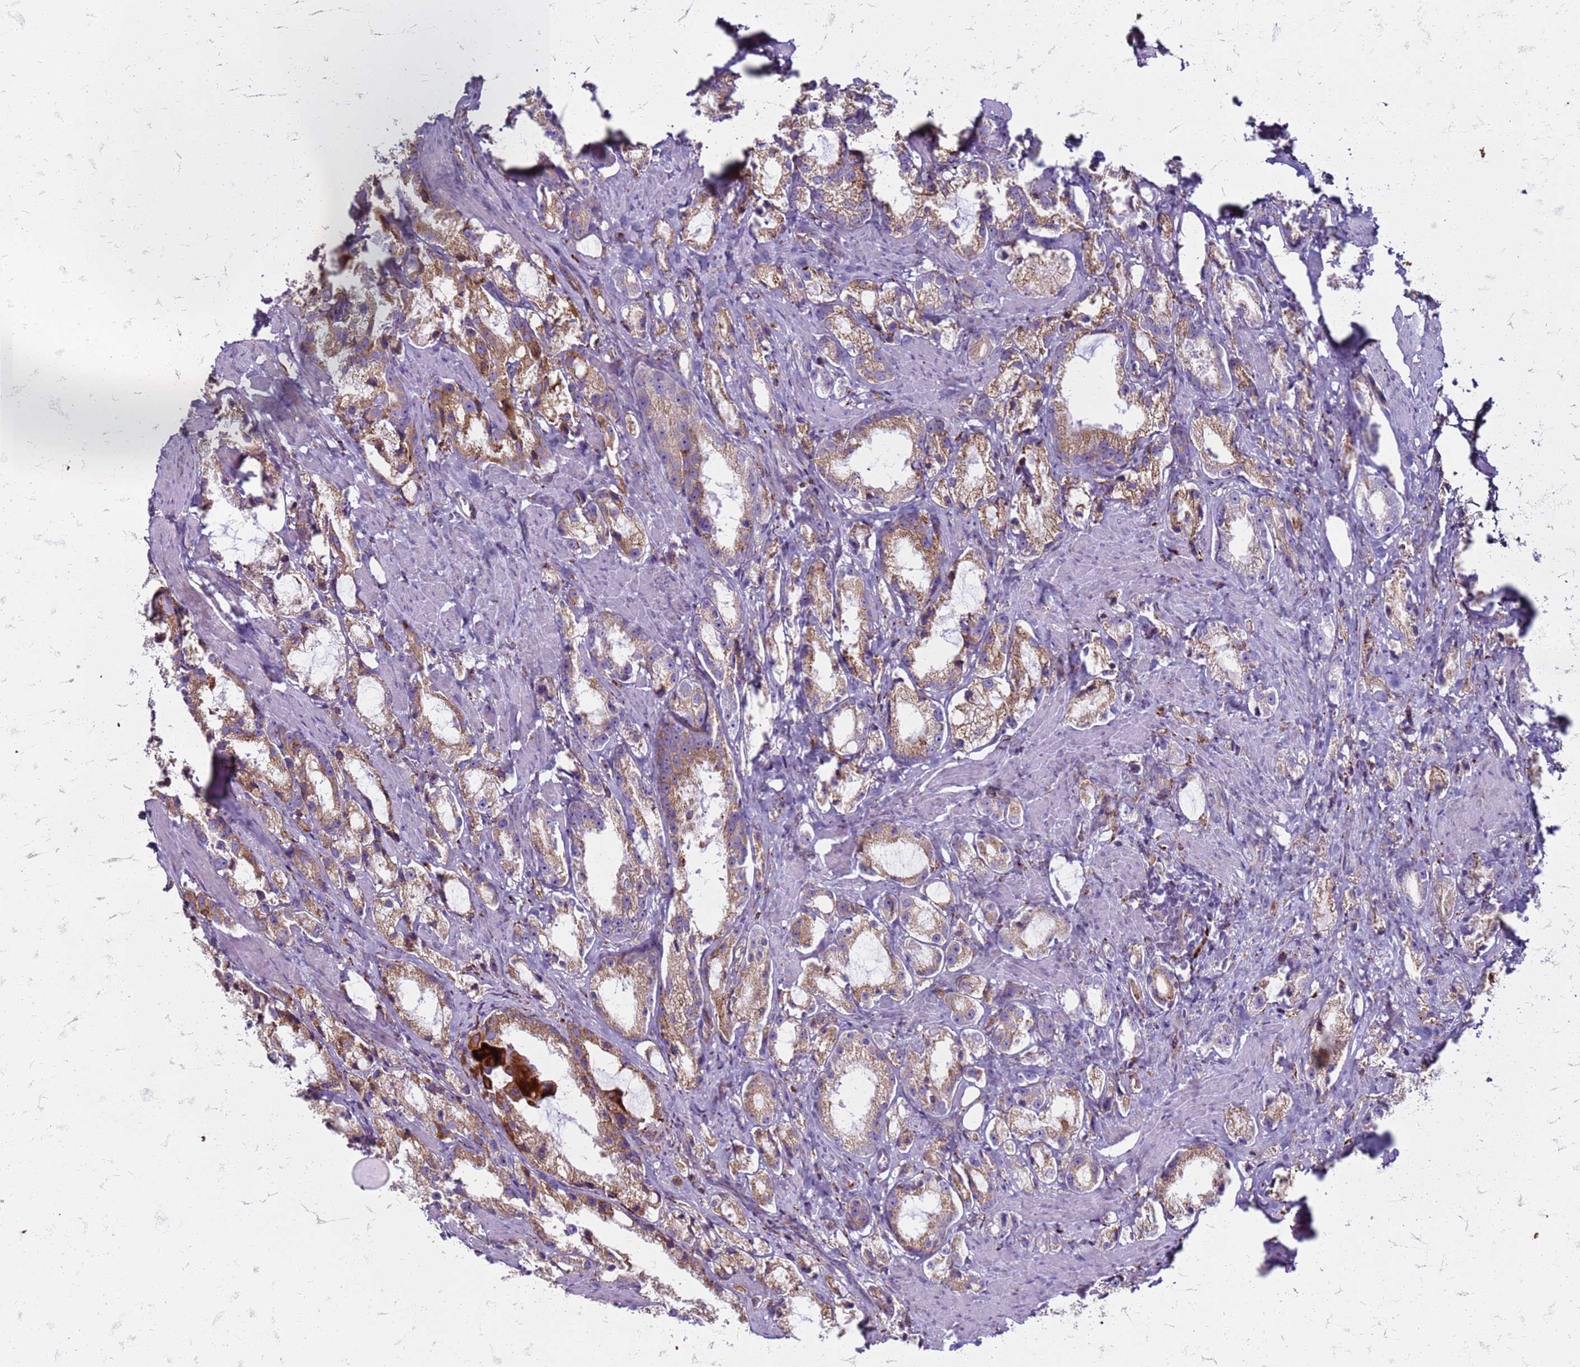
{"staining": {"intensity": "moderate", "quantity": ">75%", "location": "cytoplasmic/membranous"}, "tissue": "prostate cancer", "cell_type": "Tumor cells", "image_type": "cancer", "snomed": [{"axis": "morphology", "description": "Adenocarcinoma, High grade"}, {"axis": "topography", "description": "Prostate"}], "caption": "IHC (DAB (3,3'-diaminobenzidine)) staining of human prostate cancer reveals moderate cytoplasmic/membranous protein positivity in approximately >75% of tumor cells. The staining is performed using DAB brown chromogen to label protein expression. The nuclei are counter-stained blue using hematoxylin.", "gene": "PDK3", "patient": {"sex": "male", "age": 66}}